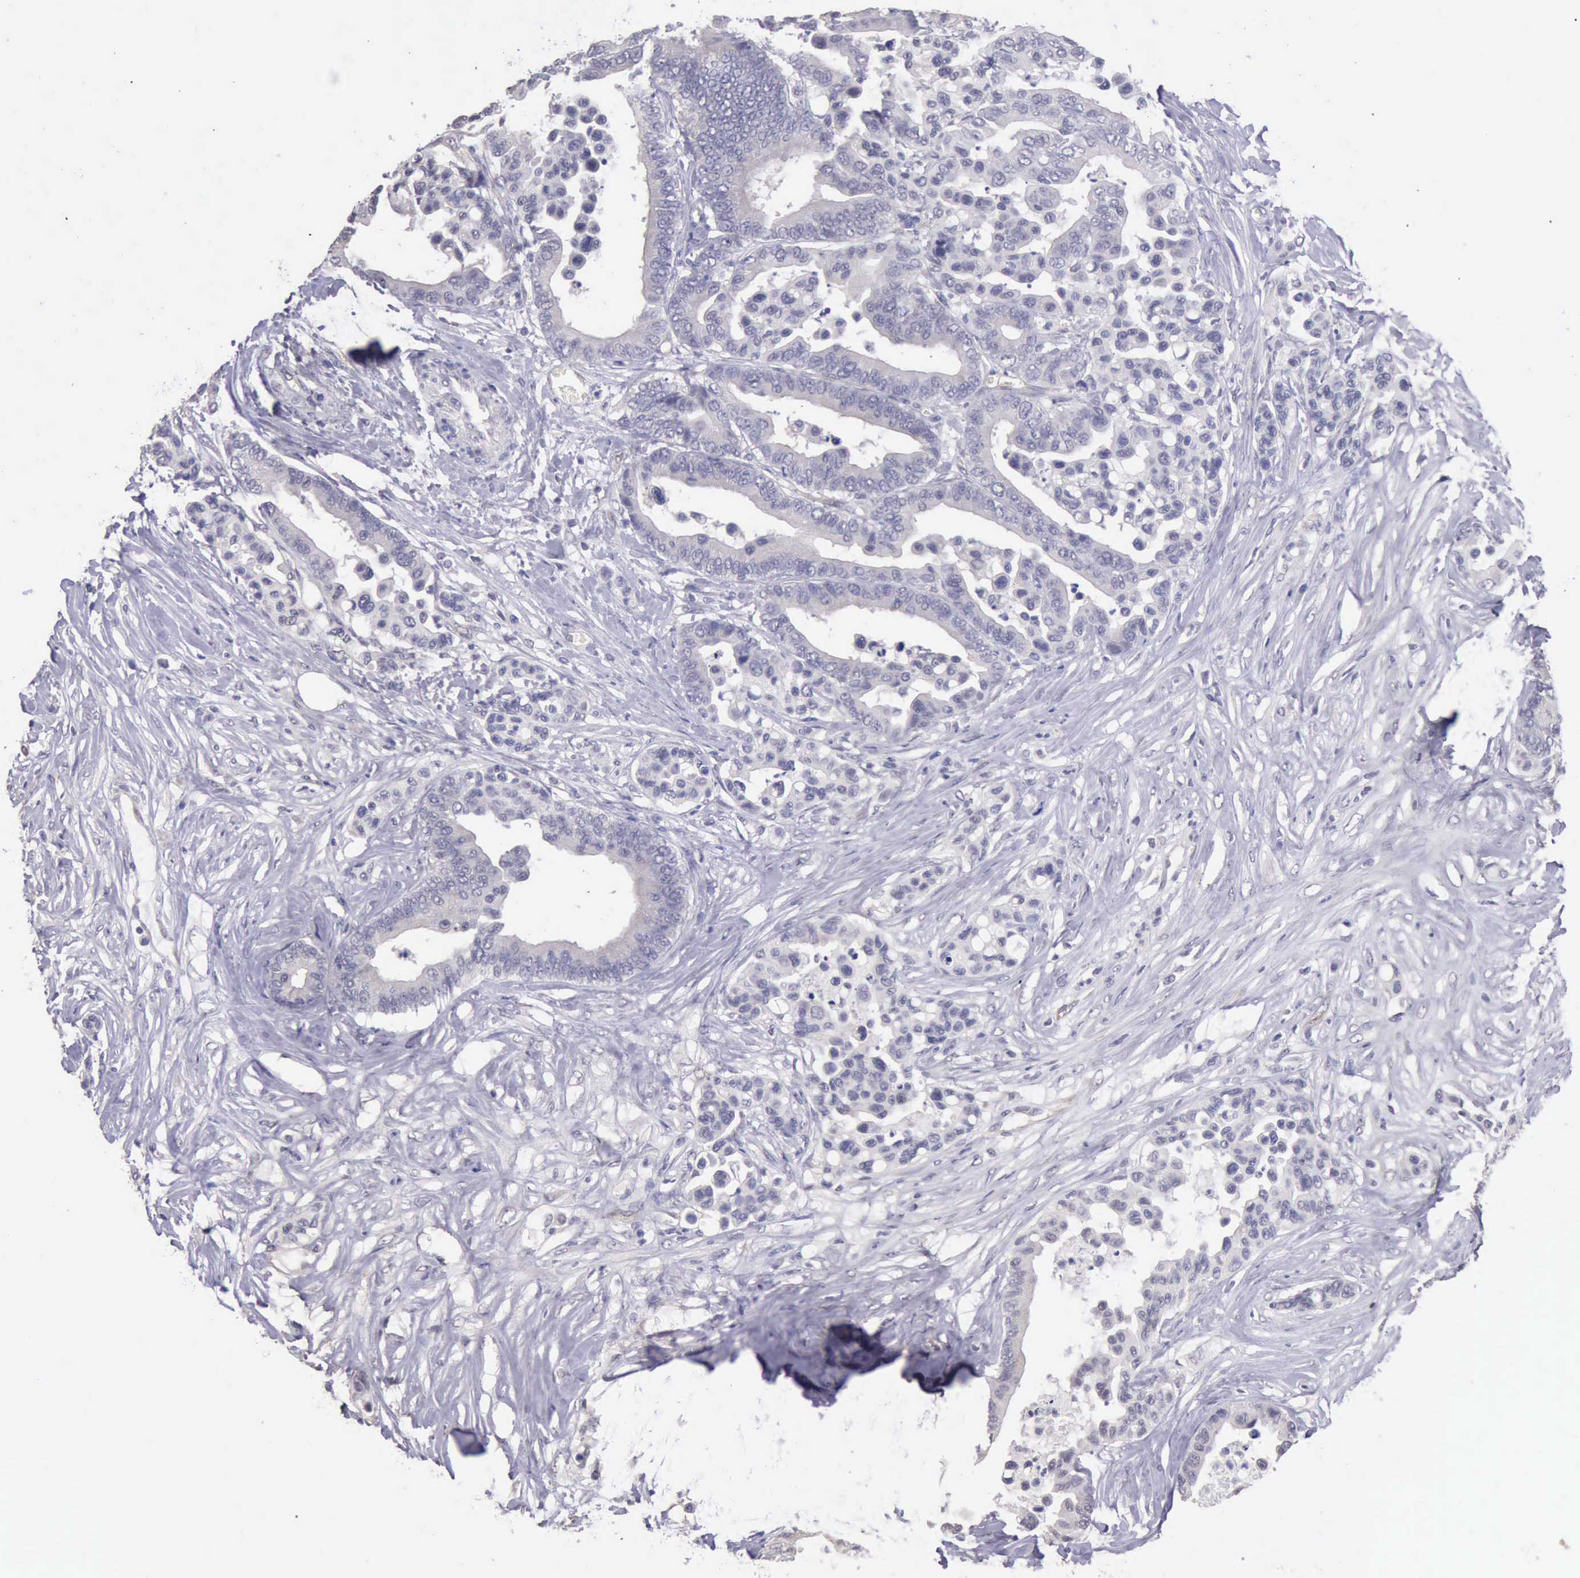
{"staining": {"intensity": "negative", "quantity": "none", "location": "none"}, "tissue": "colorectal cancer", "cell_type": "Tumor cells", "image_type": "cancer", "snomed": [{"axis": "morphology", "description": "Adenocarcinoma, NOS"}, {"axis": "topography", "description": "Colon"}], "caption": "A photomicrograph of human colorectal cancer is negative for staining in tumor cells. (DAB (3,3'-diaminobenzidine) immunohistochemistry, high magnification).", "gene": "KCND1", "patient": {"sex": "male", "age": 82}}